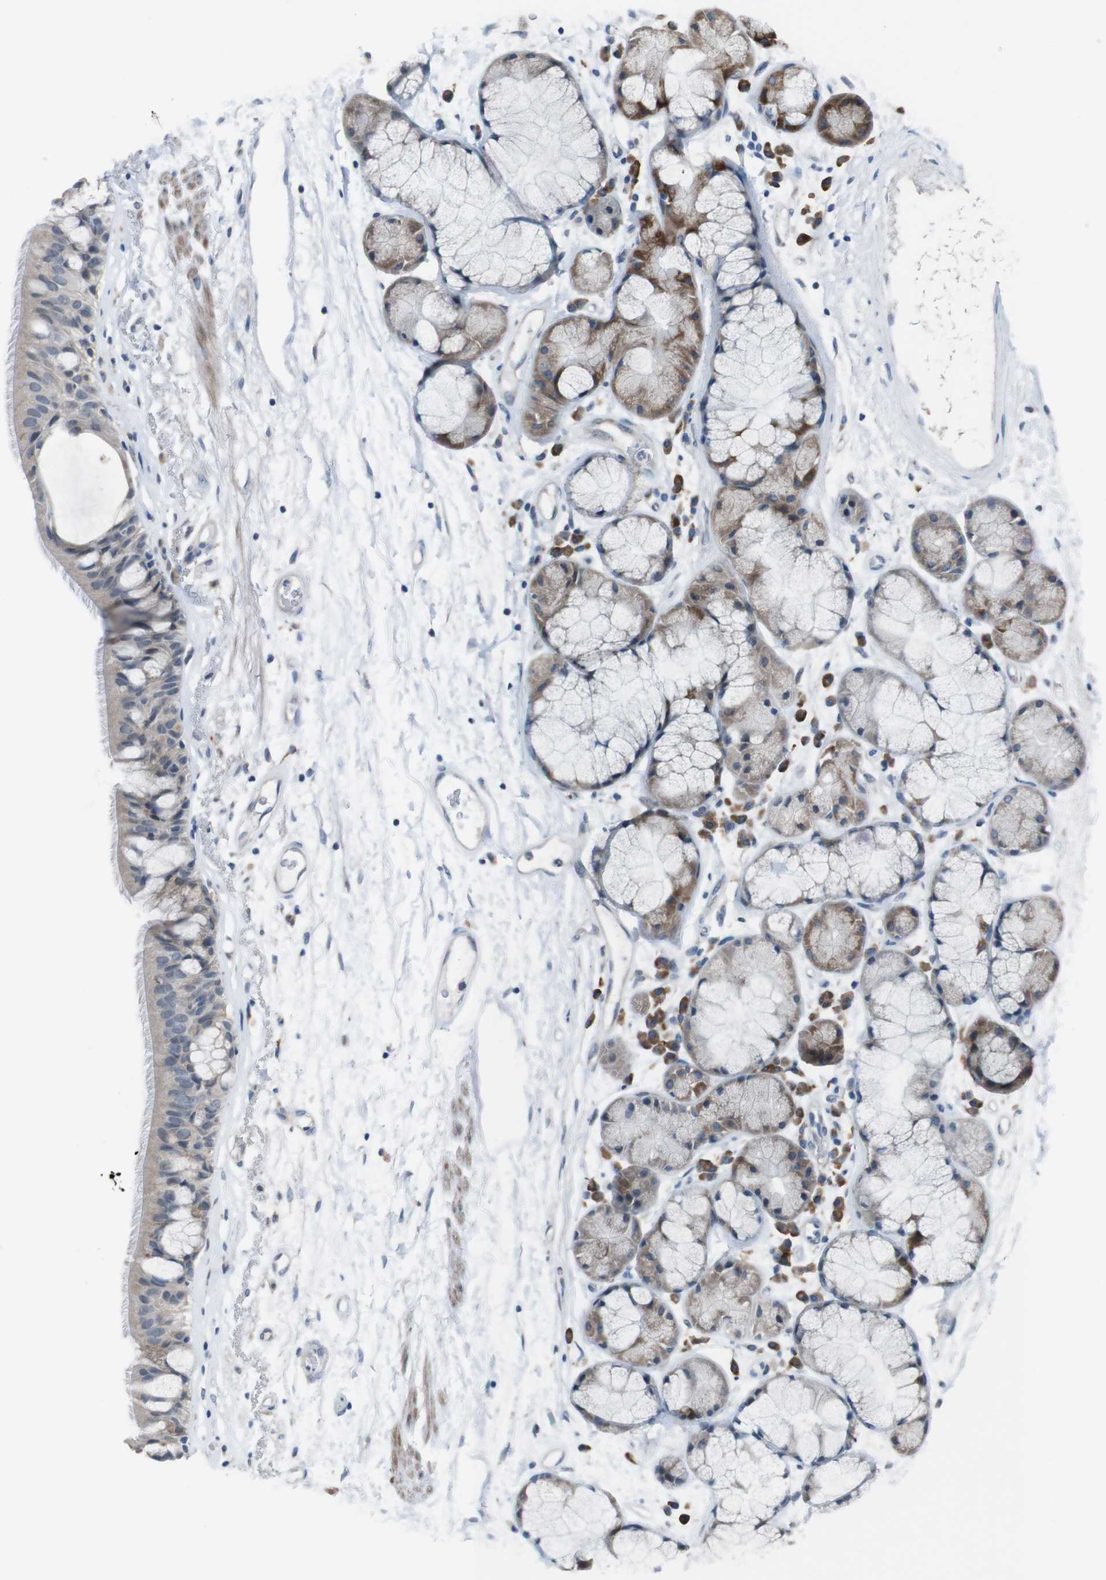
{"staining": {"intensity": "weak", "quantity": "<25%", "location": "cytoplasmic/membranous"}, "tissue": "bronchus", "cell_type": "Respiratory epithelial cells", "image_type": "normal", "snomed": [{"axis": "morphology", "description": "Normal tissue, NOS"}, {"axis": "topography", "description": "Bronchus"}], "caption": "Bronchus stained for a protein using IHC reveals no expression respiratory epithelial cells.", "gene": "CDH22", "patient": {"sex": "male", "age": 66}}